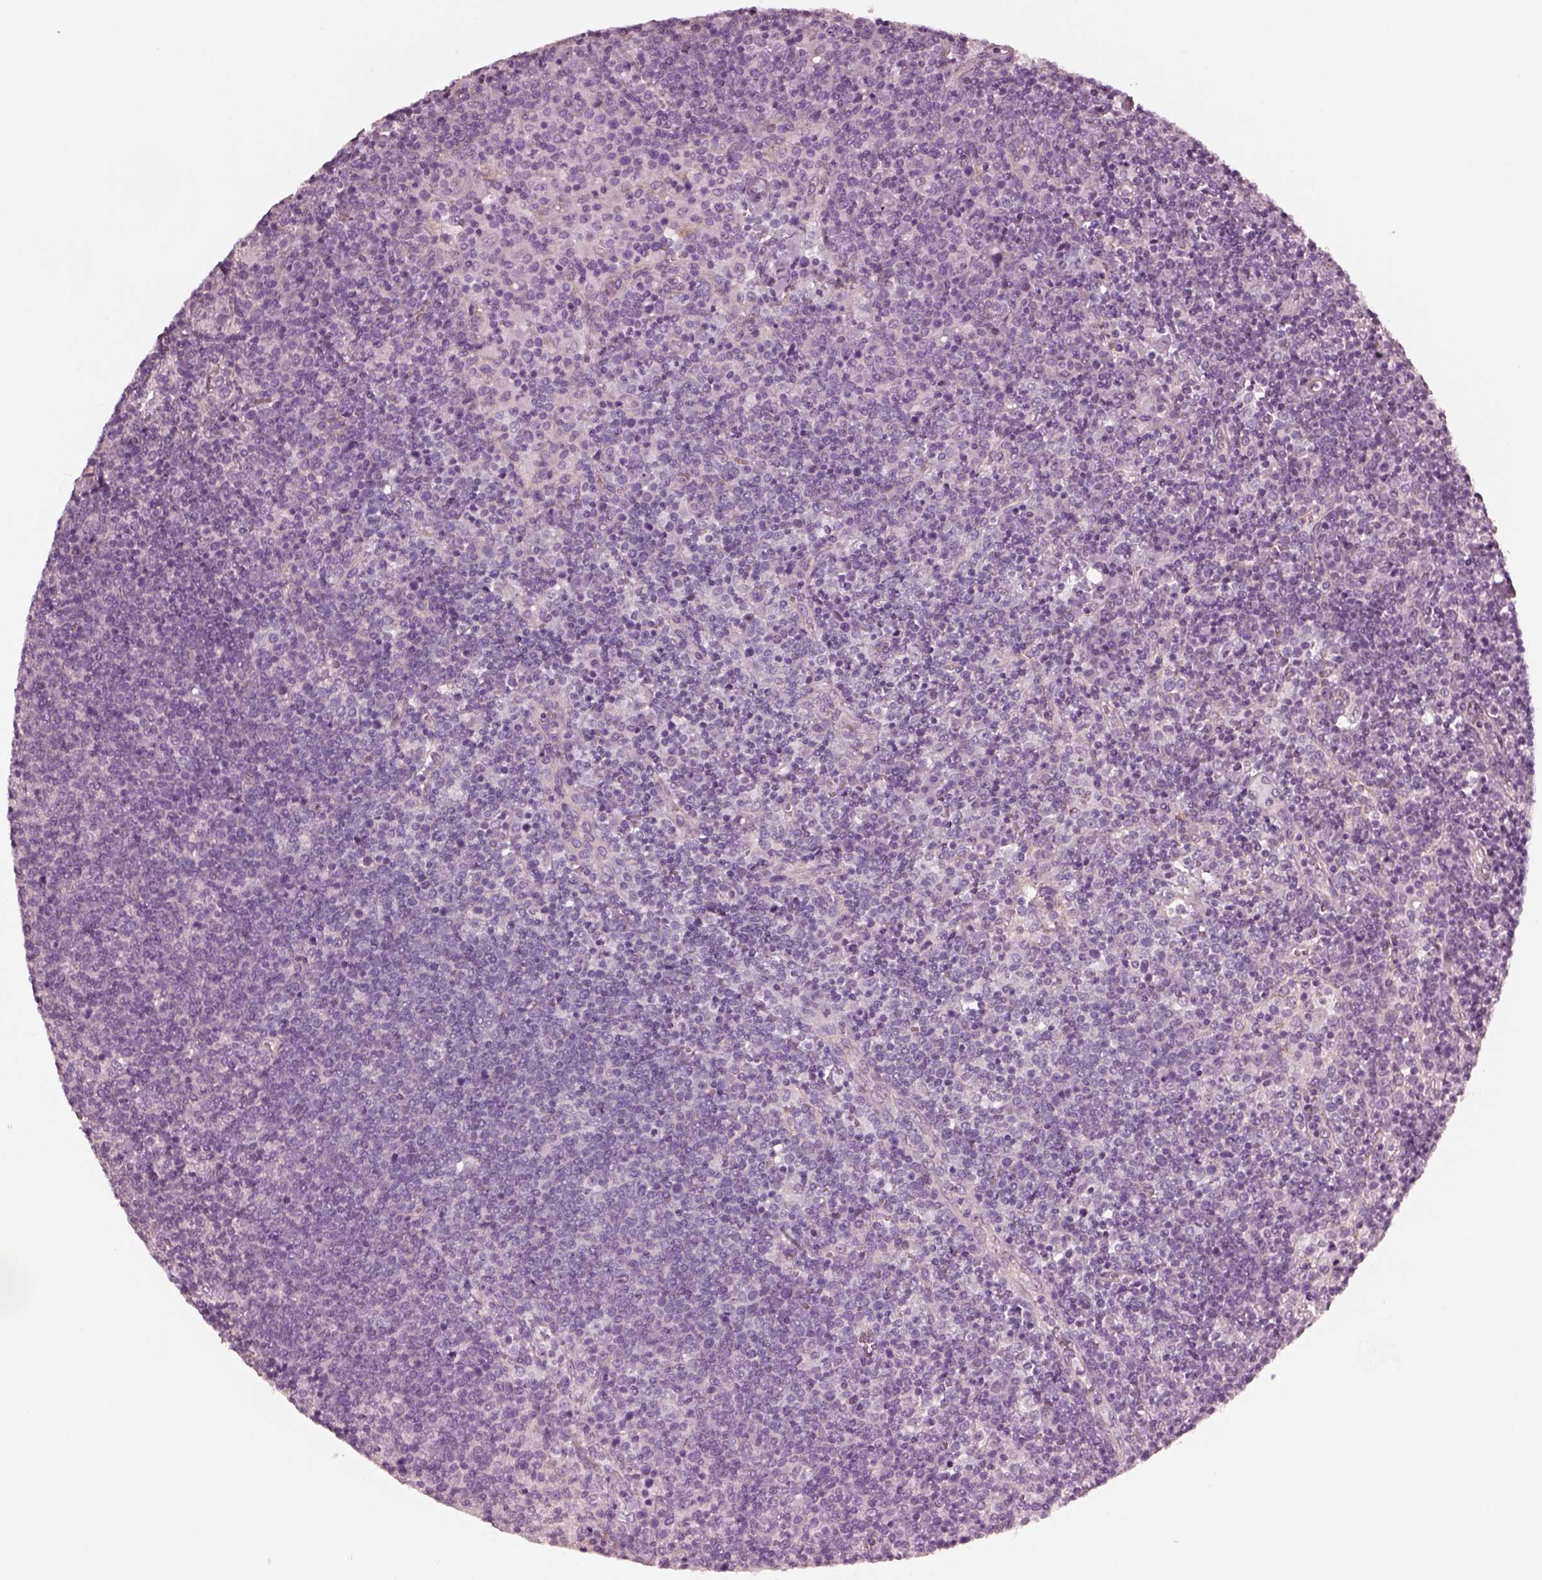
{"staining": {"intensity": "negative", "quantity": "none", "location": "none"}, "tissue": "lymphoma", "cell_type": "Tumor cells", "image_type": "cancer", "snomed": [{"axis": "morphology", "description": "Malignant lymphoma, non-Hodgkin's type, High grade"}, {"axis": "topography", "description": "Lymph node"}], "caption": "A high-resolution micrograph shows IHC staining of high-grade malignant lymphoma, non-Hodgkin's type, which exhibits no significant positivity in tumor cells. The staining was performed using DAB to visualize the protein expression in brown, while the nuclei were stained in blue with hematoxylin (Magnification: 20x).", "gene": "ODAD1", "patient": {"sex": "male", "age": 61}}